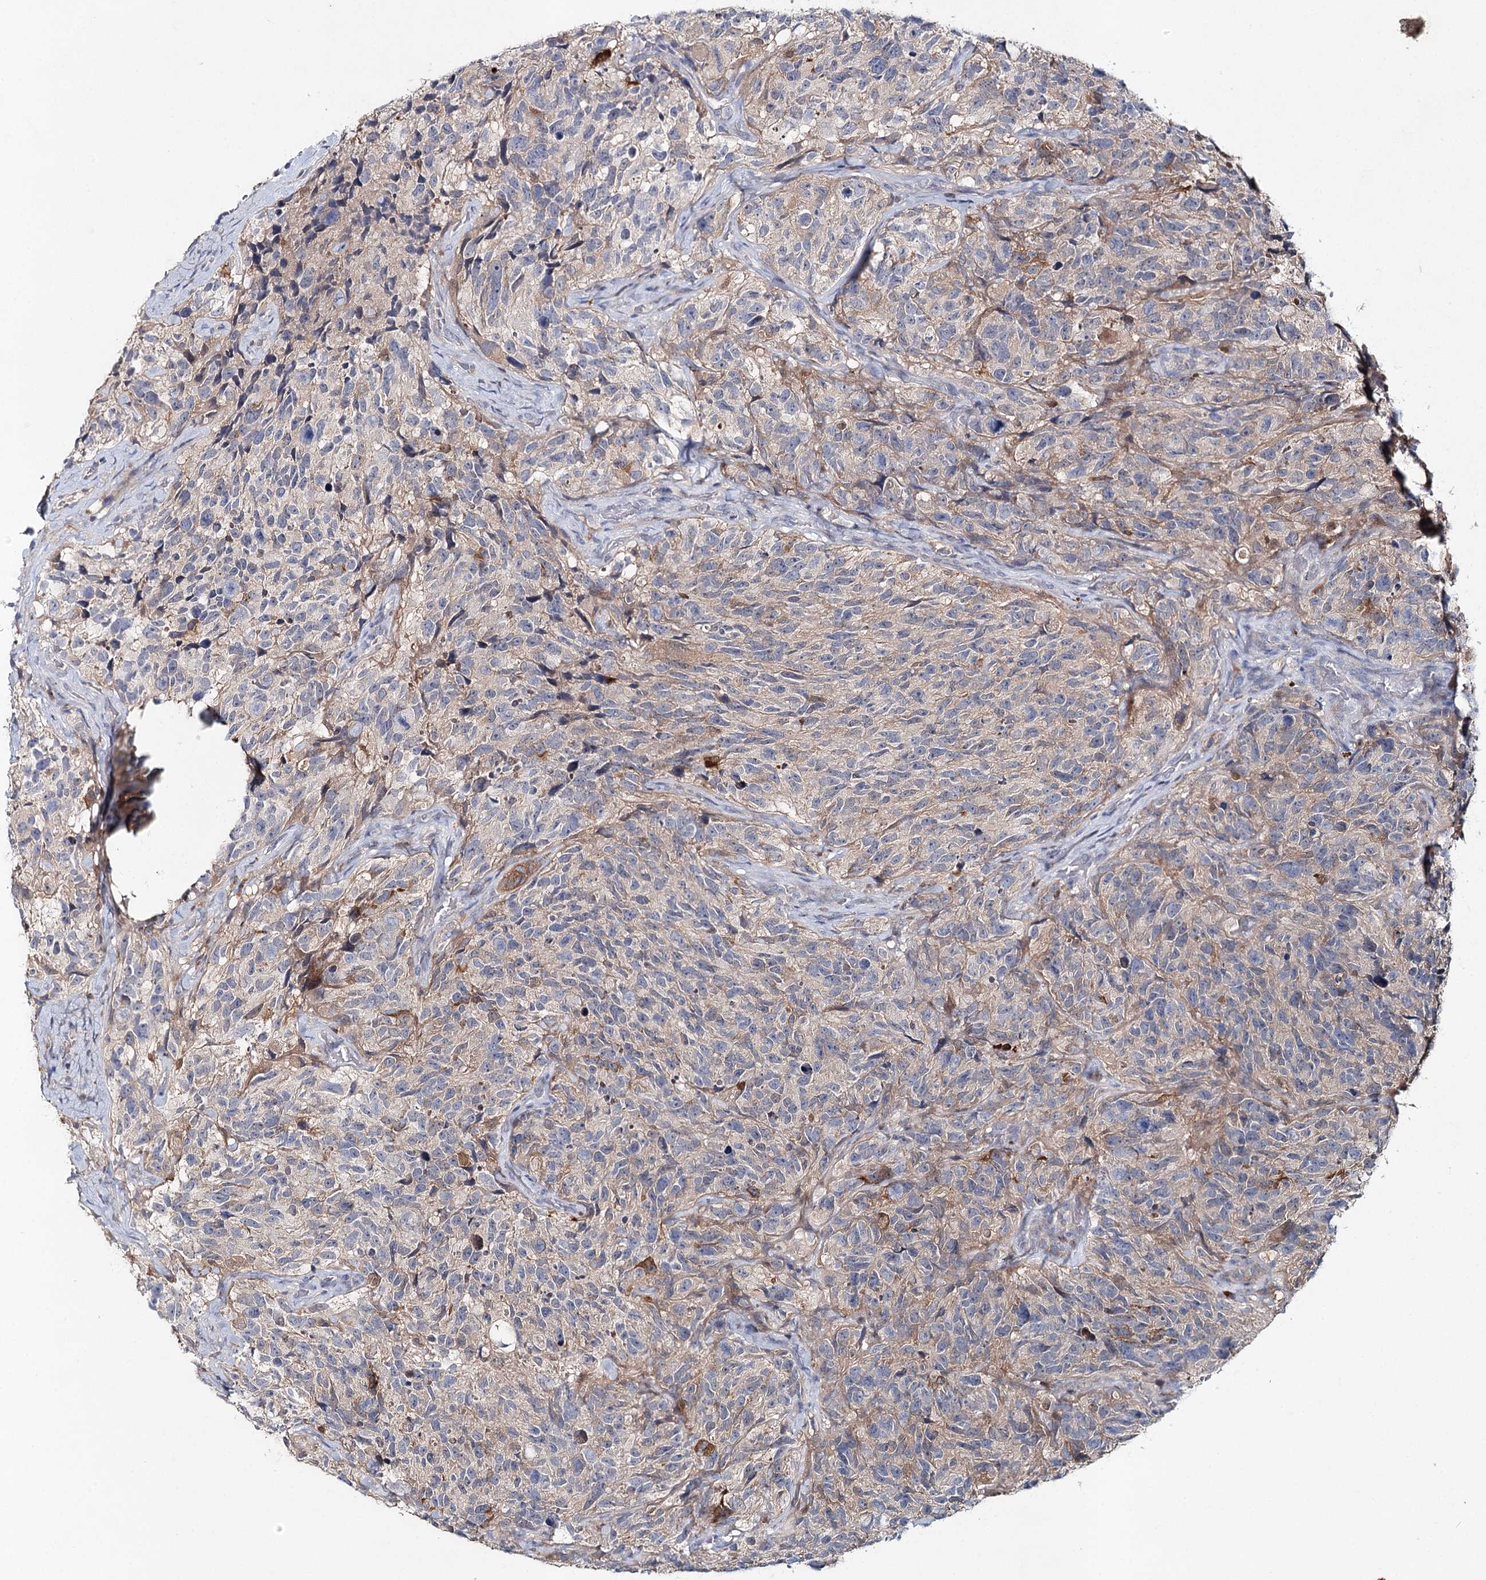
{"staining": {"intensity": "weak", "quantity": "25%-75%", "location": "cytoplasmic/membranous"}, "tissue": "glioma", "cell_type": "Tumor cells", "image_type": "cancer", "snomed": [{"axis": "morphology", "description": "Glioma, malignant, High grade"}, {"axis": "topography", "description": "Brain"}], "caption": "Human glioma stained for a protein (brown) reveals weak cytoplasmic/membranous positive staining in approximately 25%-75% of tumor cells.", "gene": "SLC41A2", "patient": {"sex": "male", "age": 69}}